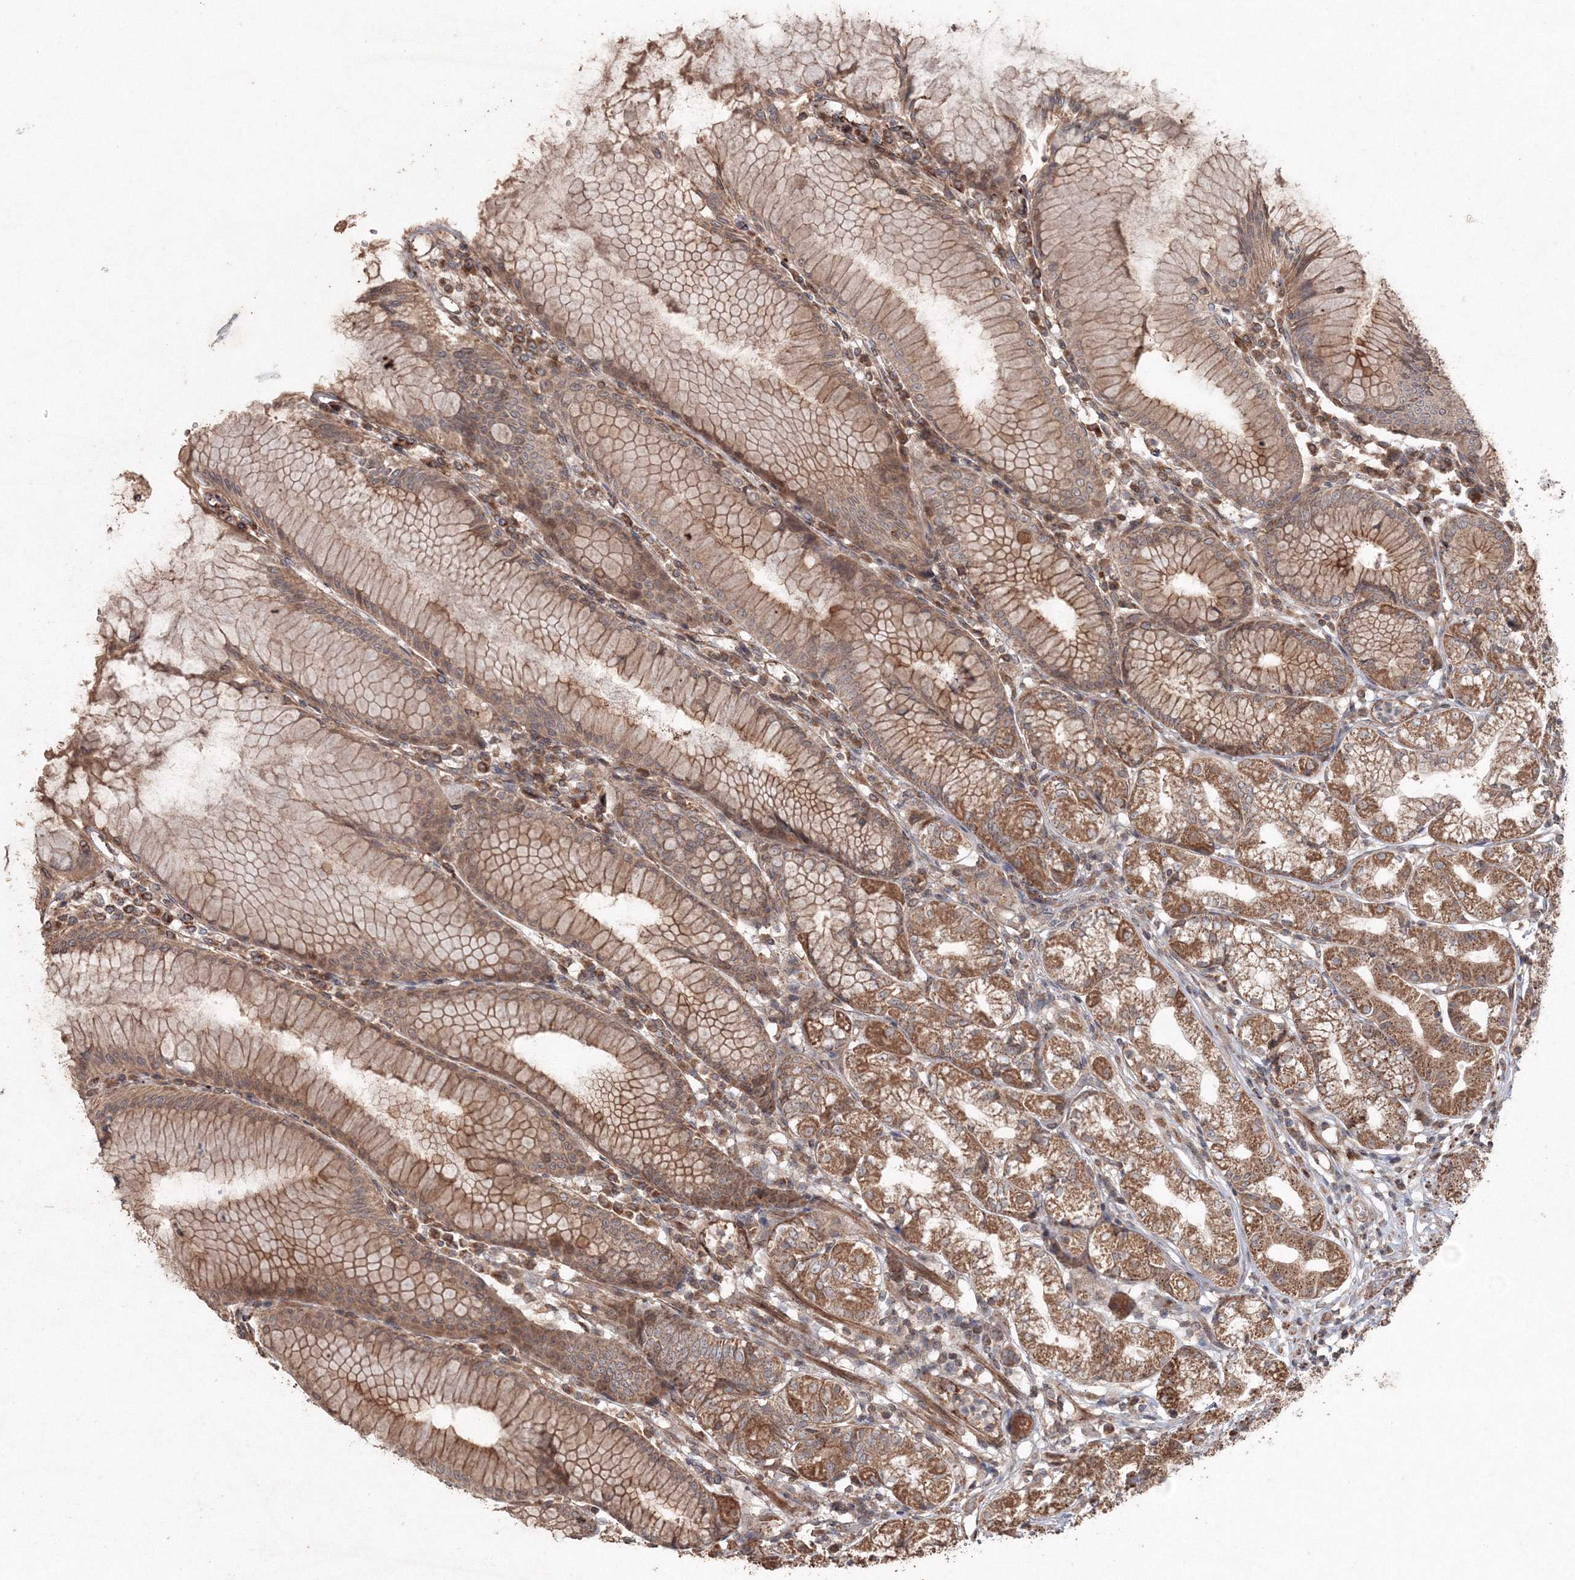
{"staining": {"intensity": "strong", "quantity": ">75%", "location": "cytoplasmic/membranous"}, "tissue": "stomach", "cell_type": "Glandular cells", "image_type": "normal", "snomed": [{"axis": "morphology", "description": "Normal tissue, NOS"}, {"axis": "topography", "description": "Stomach"}], "caption": "The image reveals immunohistochemical staining of normal stomach. There is strong cytoplasmic/membranous positivity is identified in about >75% of glandular cells.", "gene": "ANAPC16", "patient": {"sex": "female", "age": 57}}